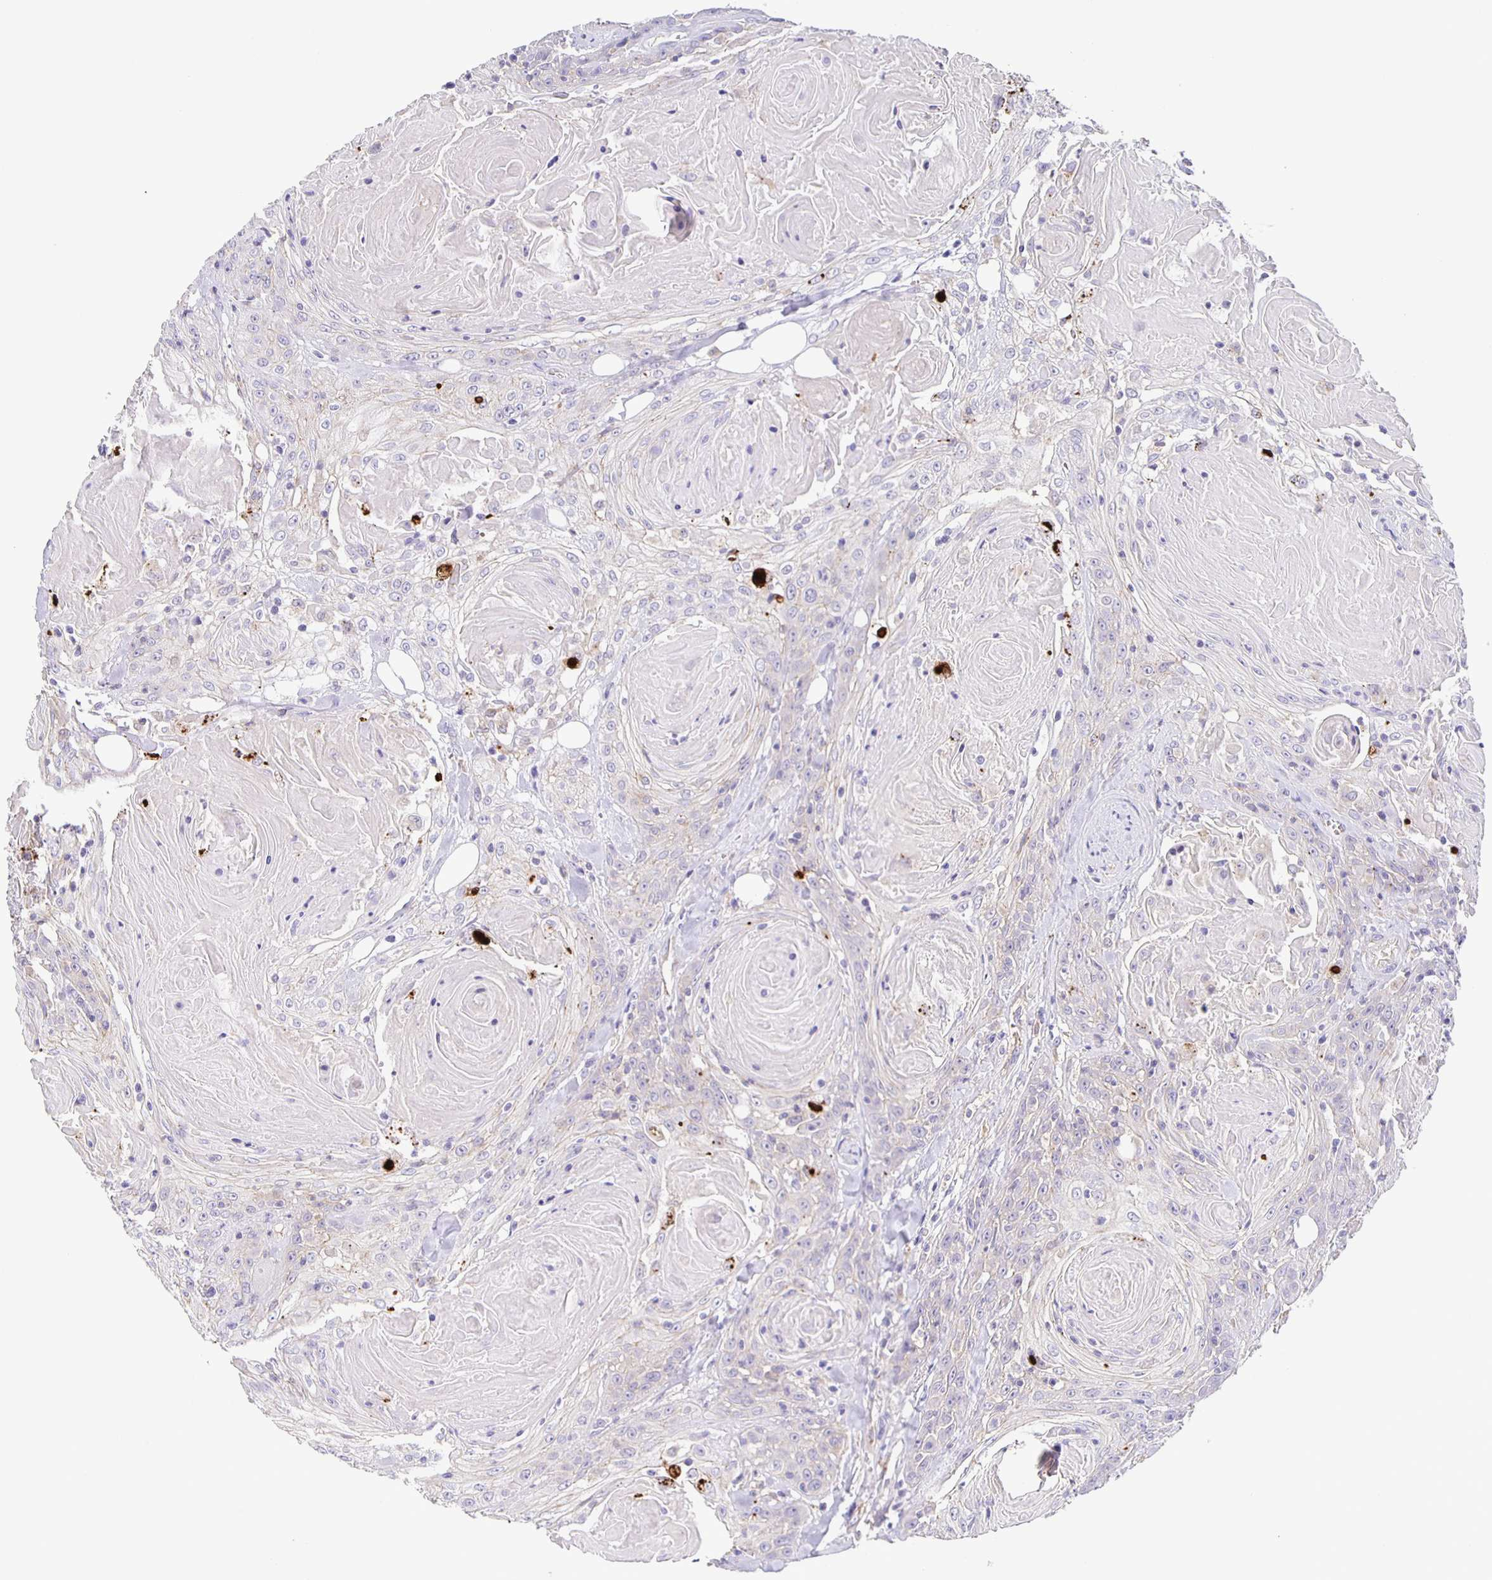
{"staining": {"intensity": "negative", "quantity": "none", "location": "none"}, "tissue": "head and neck cancer", "cell_type": "Tumor cells", "image_type": "cancer", "snomed": [{"axis": "morphology", "description": "Squamous cell carcinoma, NOS"}, {"axis": "topography", "description": "Head-Neck"}], "caption": "There is no significant expression in tumor cells of head and neck cancer. (Brightfield microscopy of DAB immunohistochemistry (IHC) at high magnification).", "gene": "JMJD4", "patient": {"sex": "female", "age": 84}}